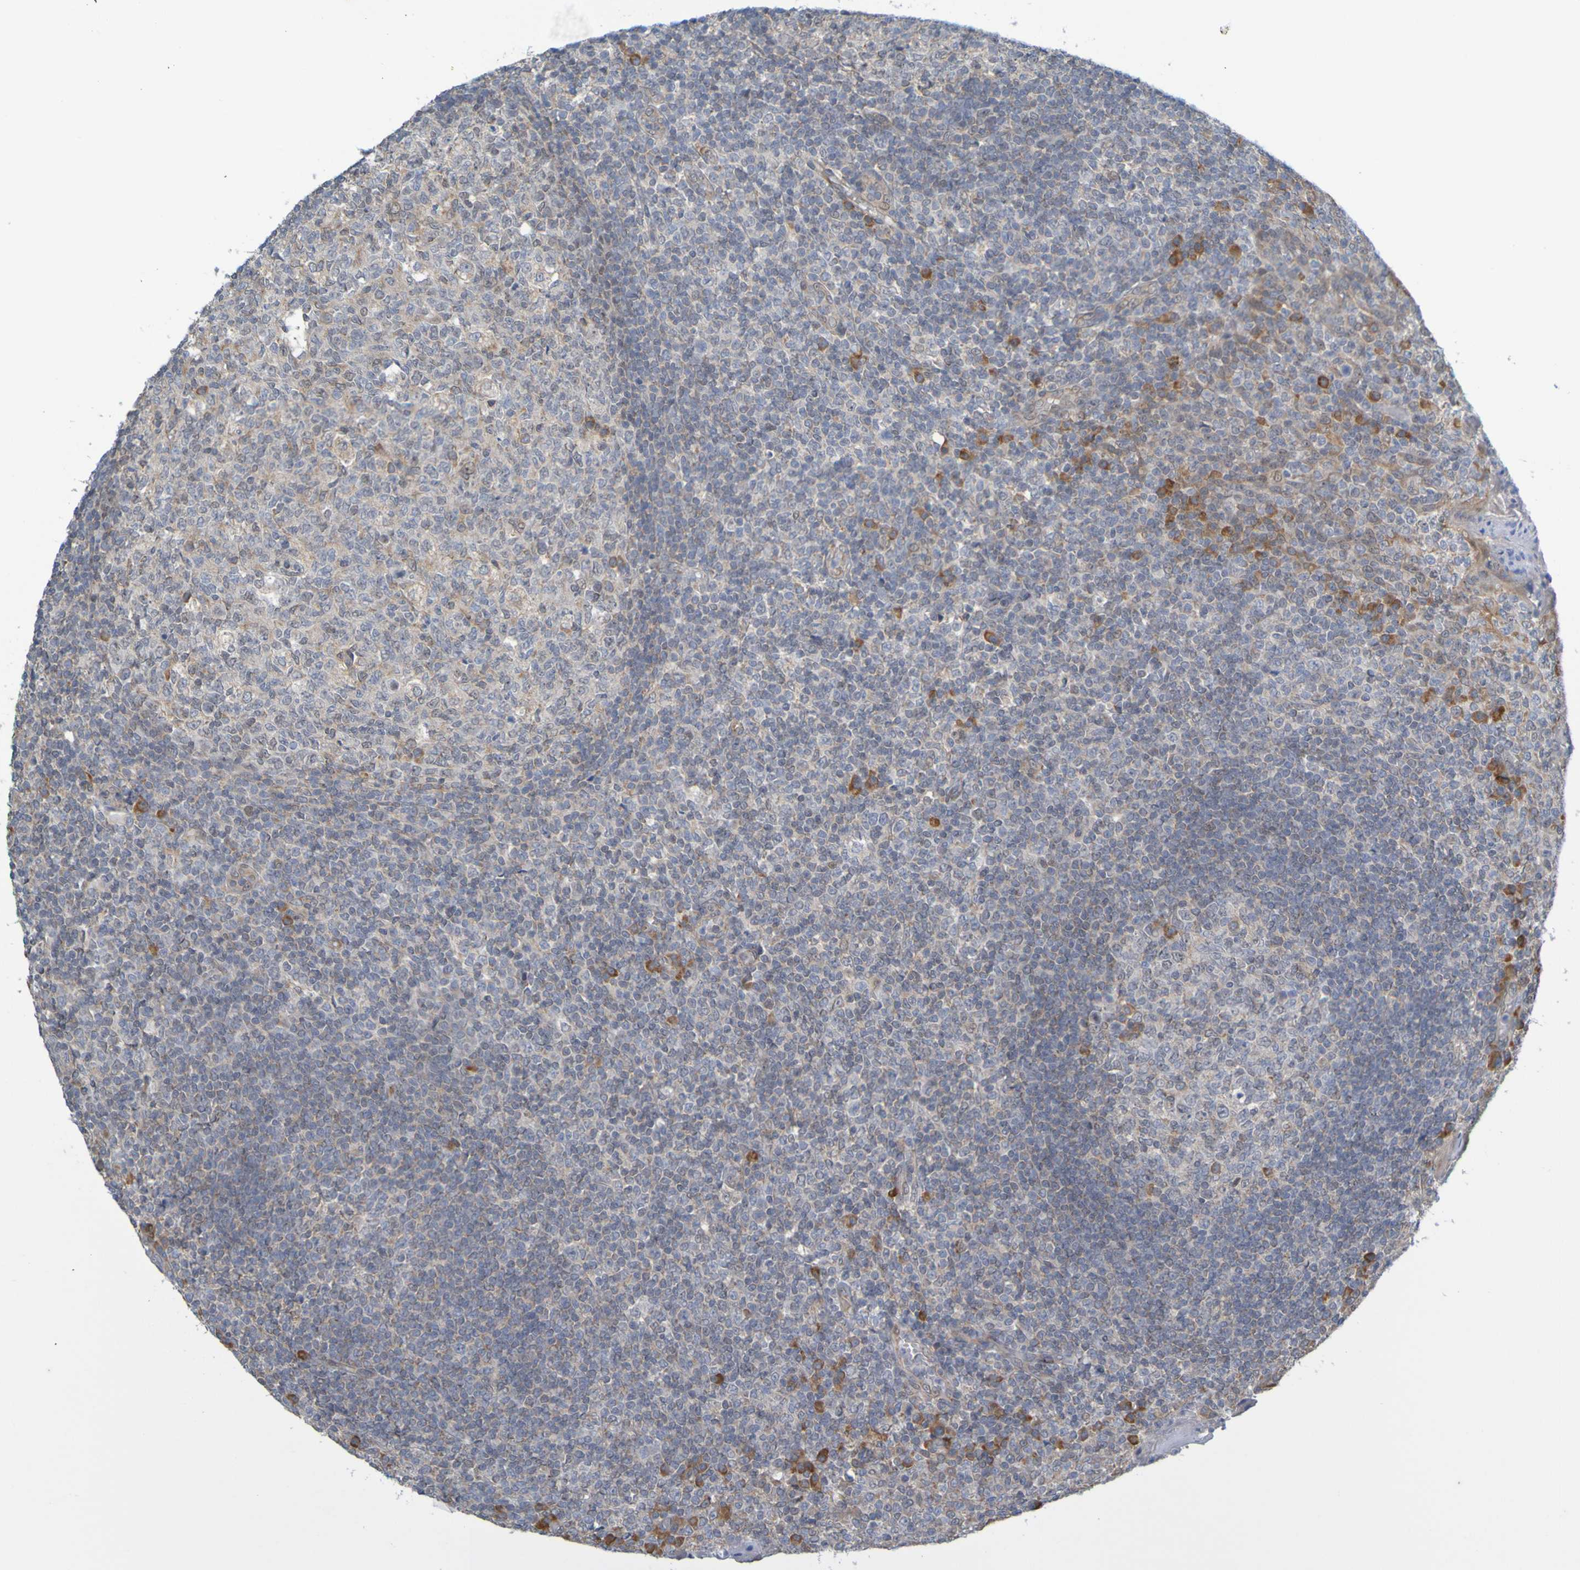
{"staining": {"intensity": "strong", "quantity": "<25%", "location": "cytoplasmic/membranous"}, "tissue": "tonsil", "cell_type": "Germinal center cells", "image_type": "normal", "snomed": [{"axis": "morphology", "description": "Normal tissue, NOS"}, {"axis": "topography", "description": "Tonsil"}], "caption": "The histopathology image displays staining of benign tonsil, revealing strong cytoplasmic/membranous protein staining (brown color) within germinal center cells. Nuclei are stained in blue.", "gene": "MOGS", "patient": {"sex": "female", "age": 19}}